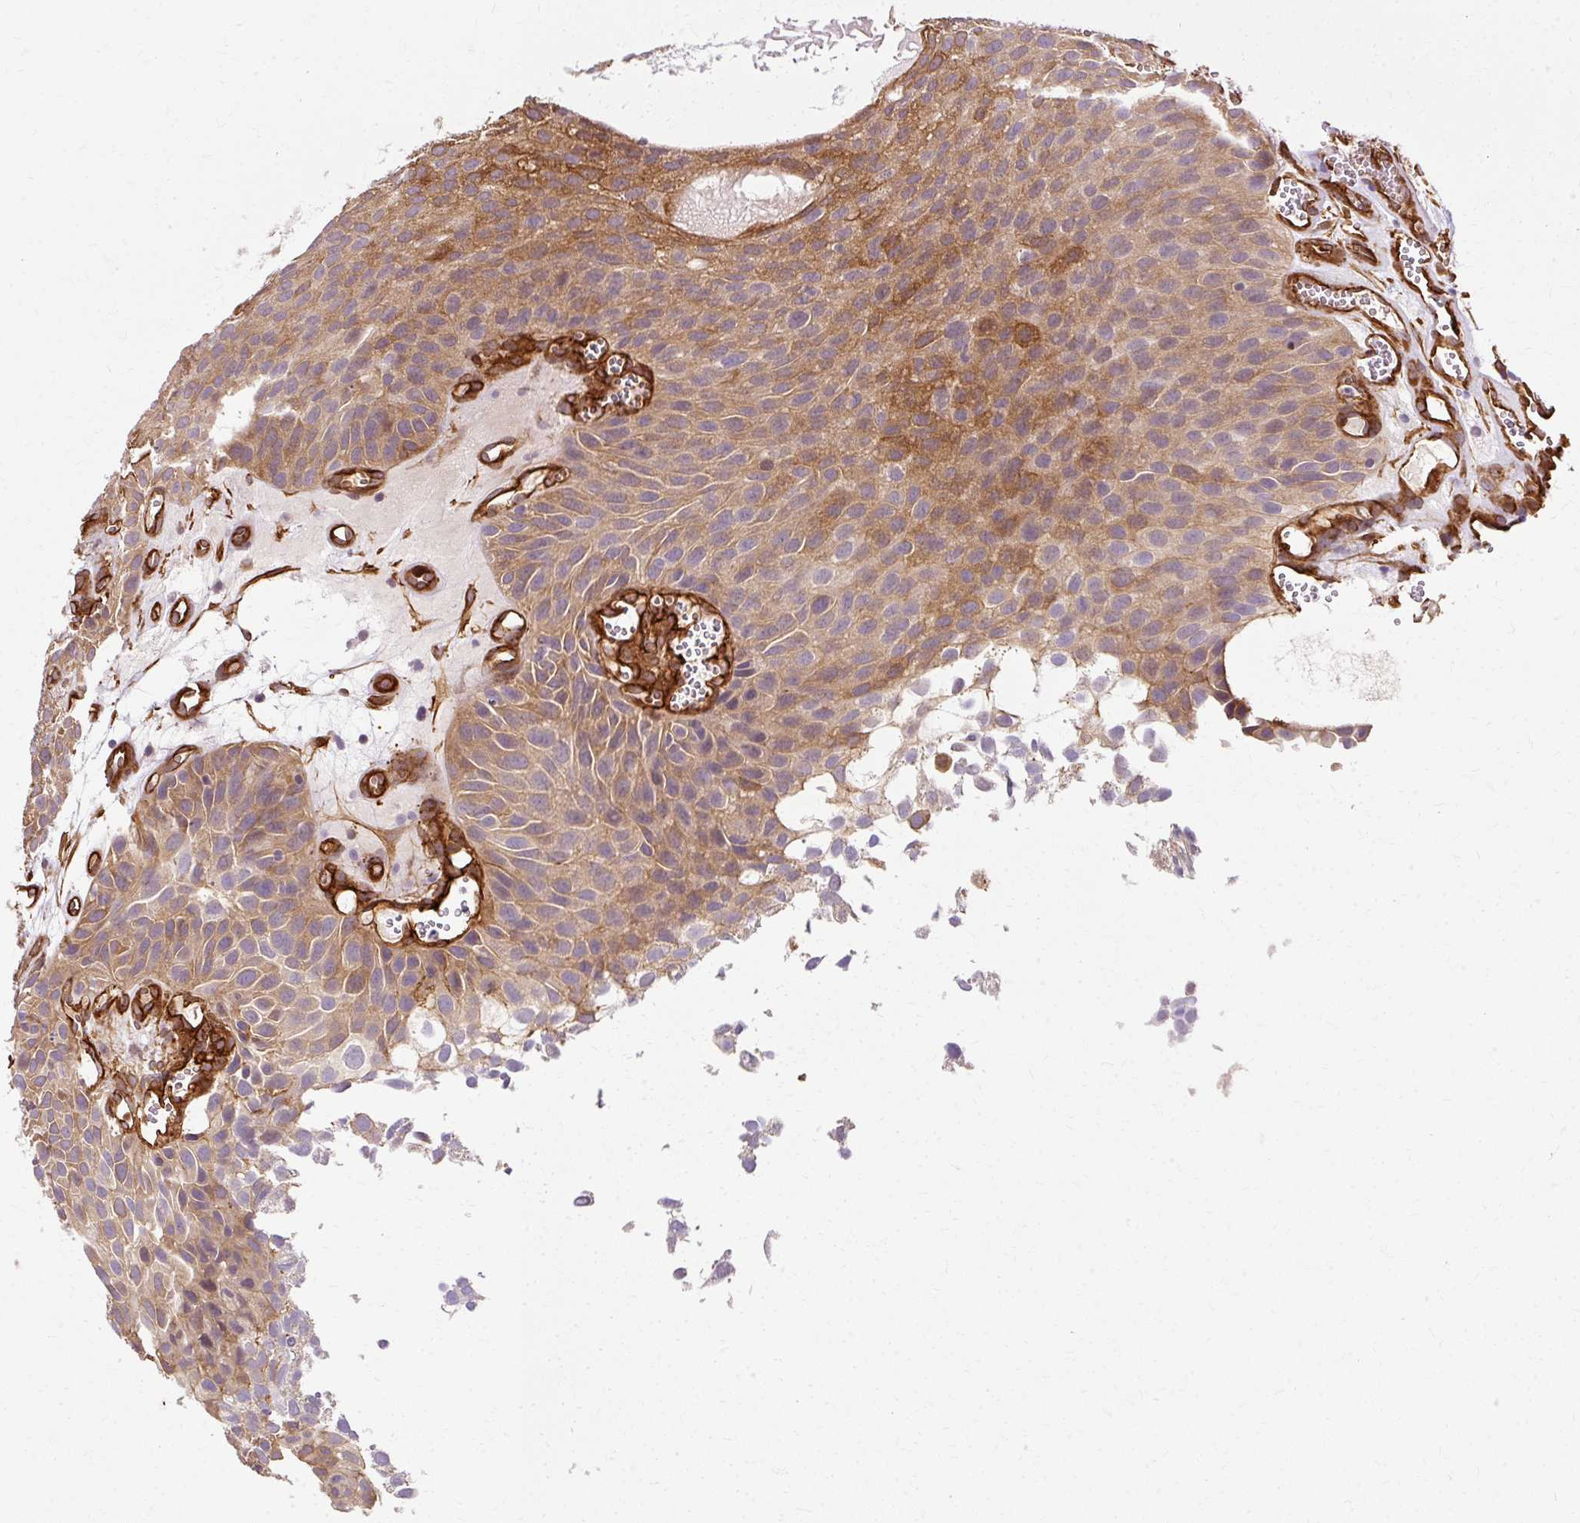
{"staining": {"intensity": "moderate", "quantity": "25%-75%", "location": "cytoplasmic/membranous"}, "tissue": "urothelial cancer", "cell_type": "Tumor cells", "image_type": "cancer", "snomed": [{"axis": "morphology", "description": "Urothelial carcinoma, Low grade"}, {"axis": "topography", "description": "Urinary bladder"}], "caption": "Protein analysis of urothelial cancer tissue demonstrates moderate cytoplasmic/membranous positivity in approximately 25%-75% of tumor cells.", "gene": "CNN3", "patient": {"sex": "male", "age": 88}}